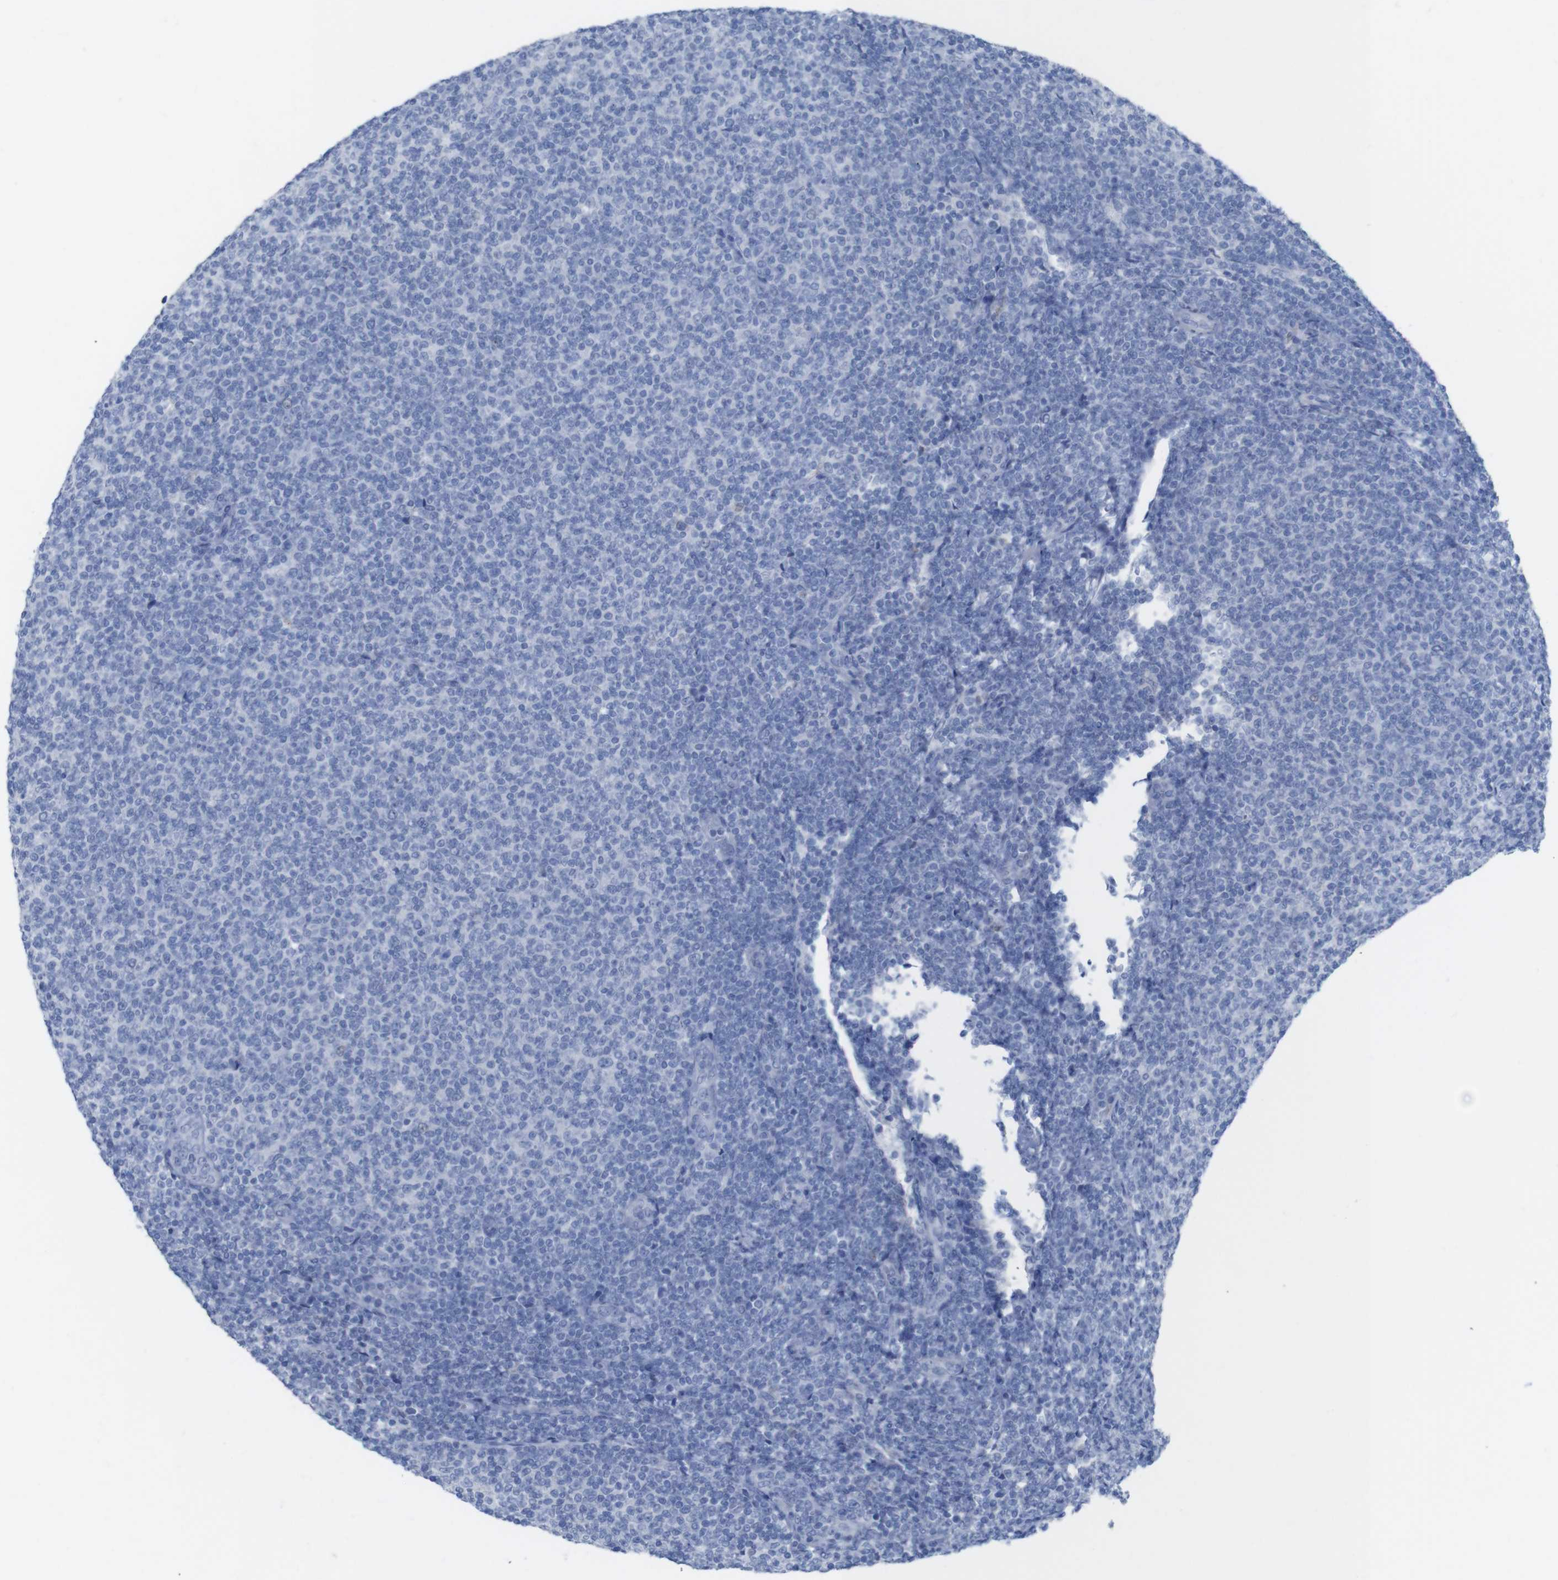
{"staining": {"intensity": "negative", "quantity": "none", "location": "none"}, "tissue": "lymphoma", "cell_type": "Tumor cells", "image_type": "cancer", "snomed": [{"axis": "morphology", "description": "Malignant lymphoma, non-Hodgkin's type, Low grade"}, {"axis": "topography", "description": "Lymph node"}], "caption": "The immunohistochemistry image has no significant expression in tumor cells of malignant lymphoma, non-Hodgkin's type (low-grade) tissue.", "gene": "PNMA1", "patient": {"sex": "male", "age": 66}}